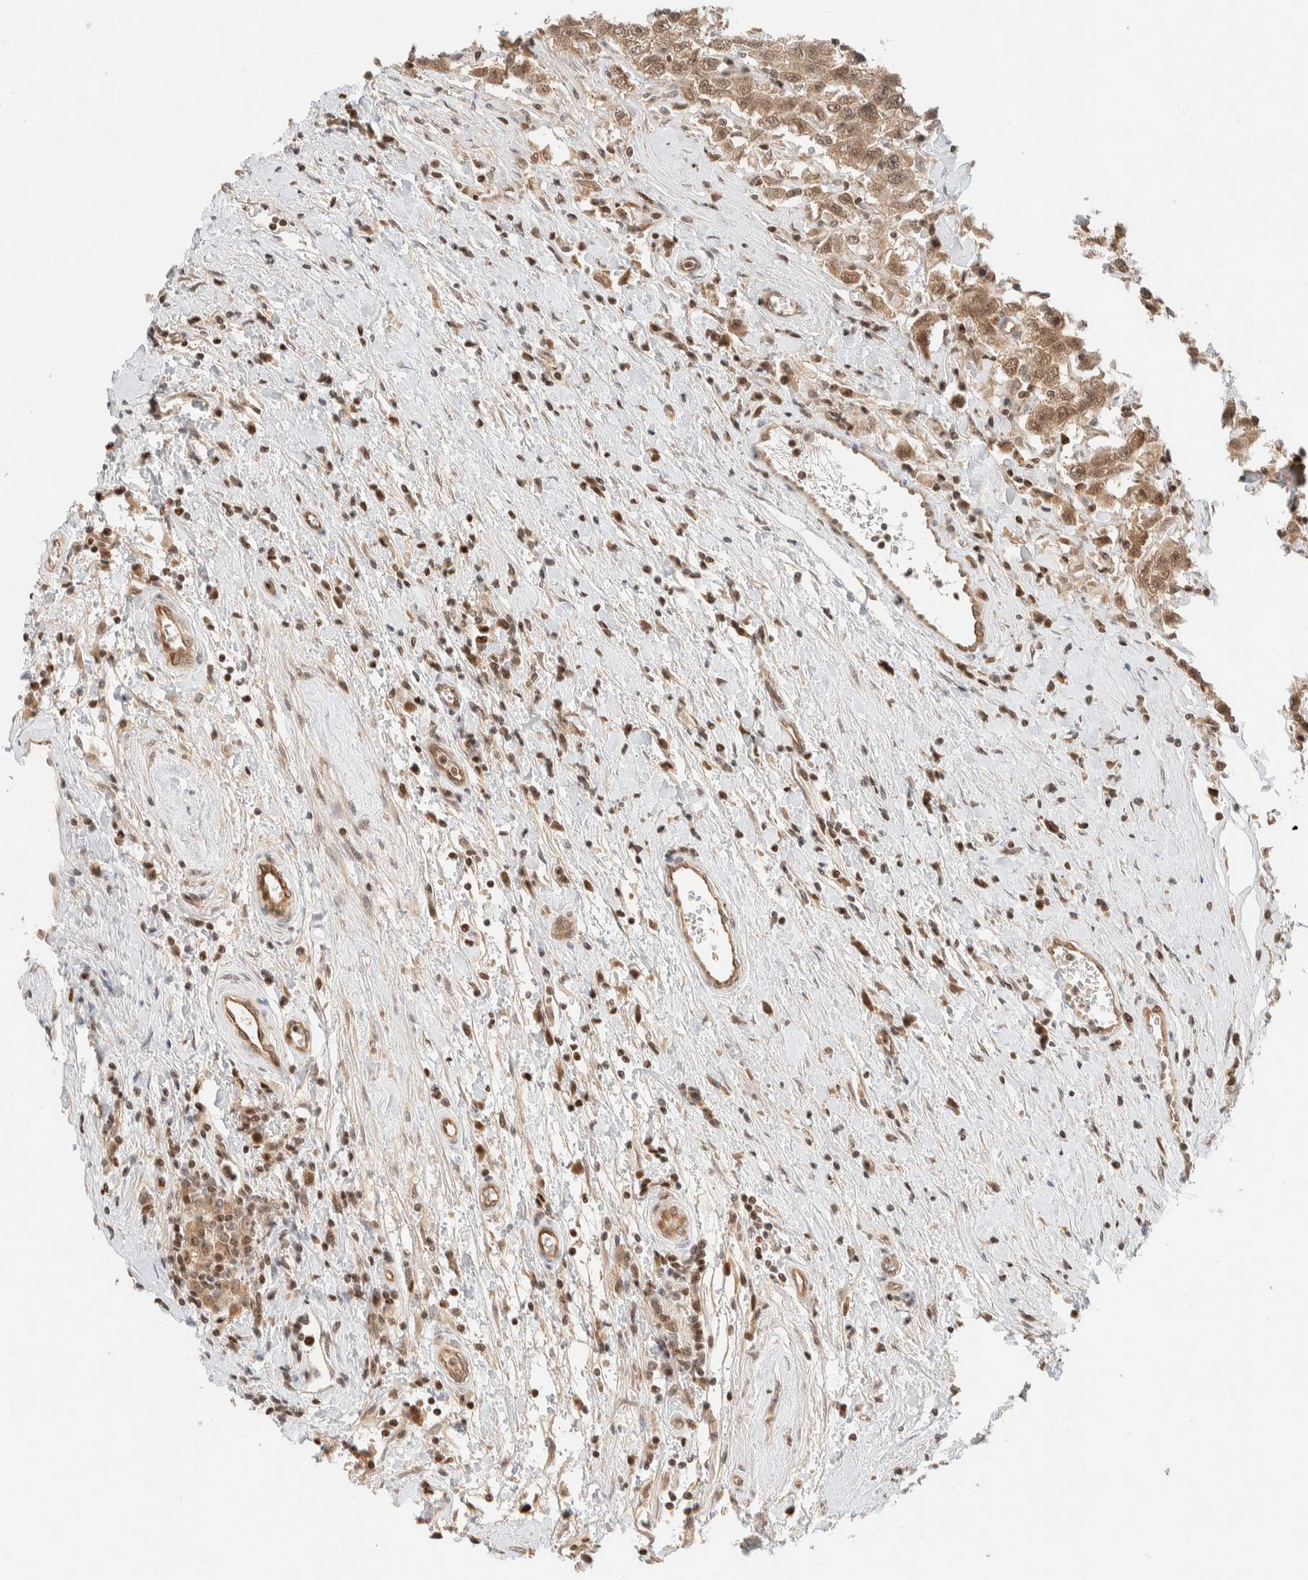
{"staining": {"intensity": "moderate", "quantity": ">75%", "location": "cytoplasmic/membranous,nuclear"}, "tissue": "testis cancer", "cell_type": "Tumor cells", "image_type": "cancer", "snomed": [{"axis": "morphology", "description": "Seminoma, NOS"}, {"axis": "topography", "description": "Testis"}], "caption": "Protein staining of testis cancer tissue displays moderate cytoplasmic/membranous and nuclear expression in about >75% of tumor cells. (brown staining indicates protein expression, while blue staining denotes nuclei).", "gene": "C8orf76", "patient": {"sex": "male", "age": 41}}